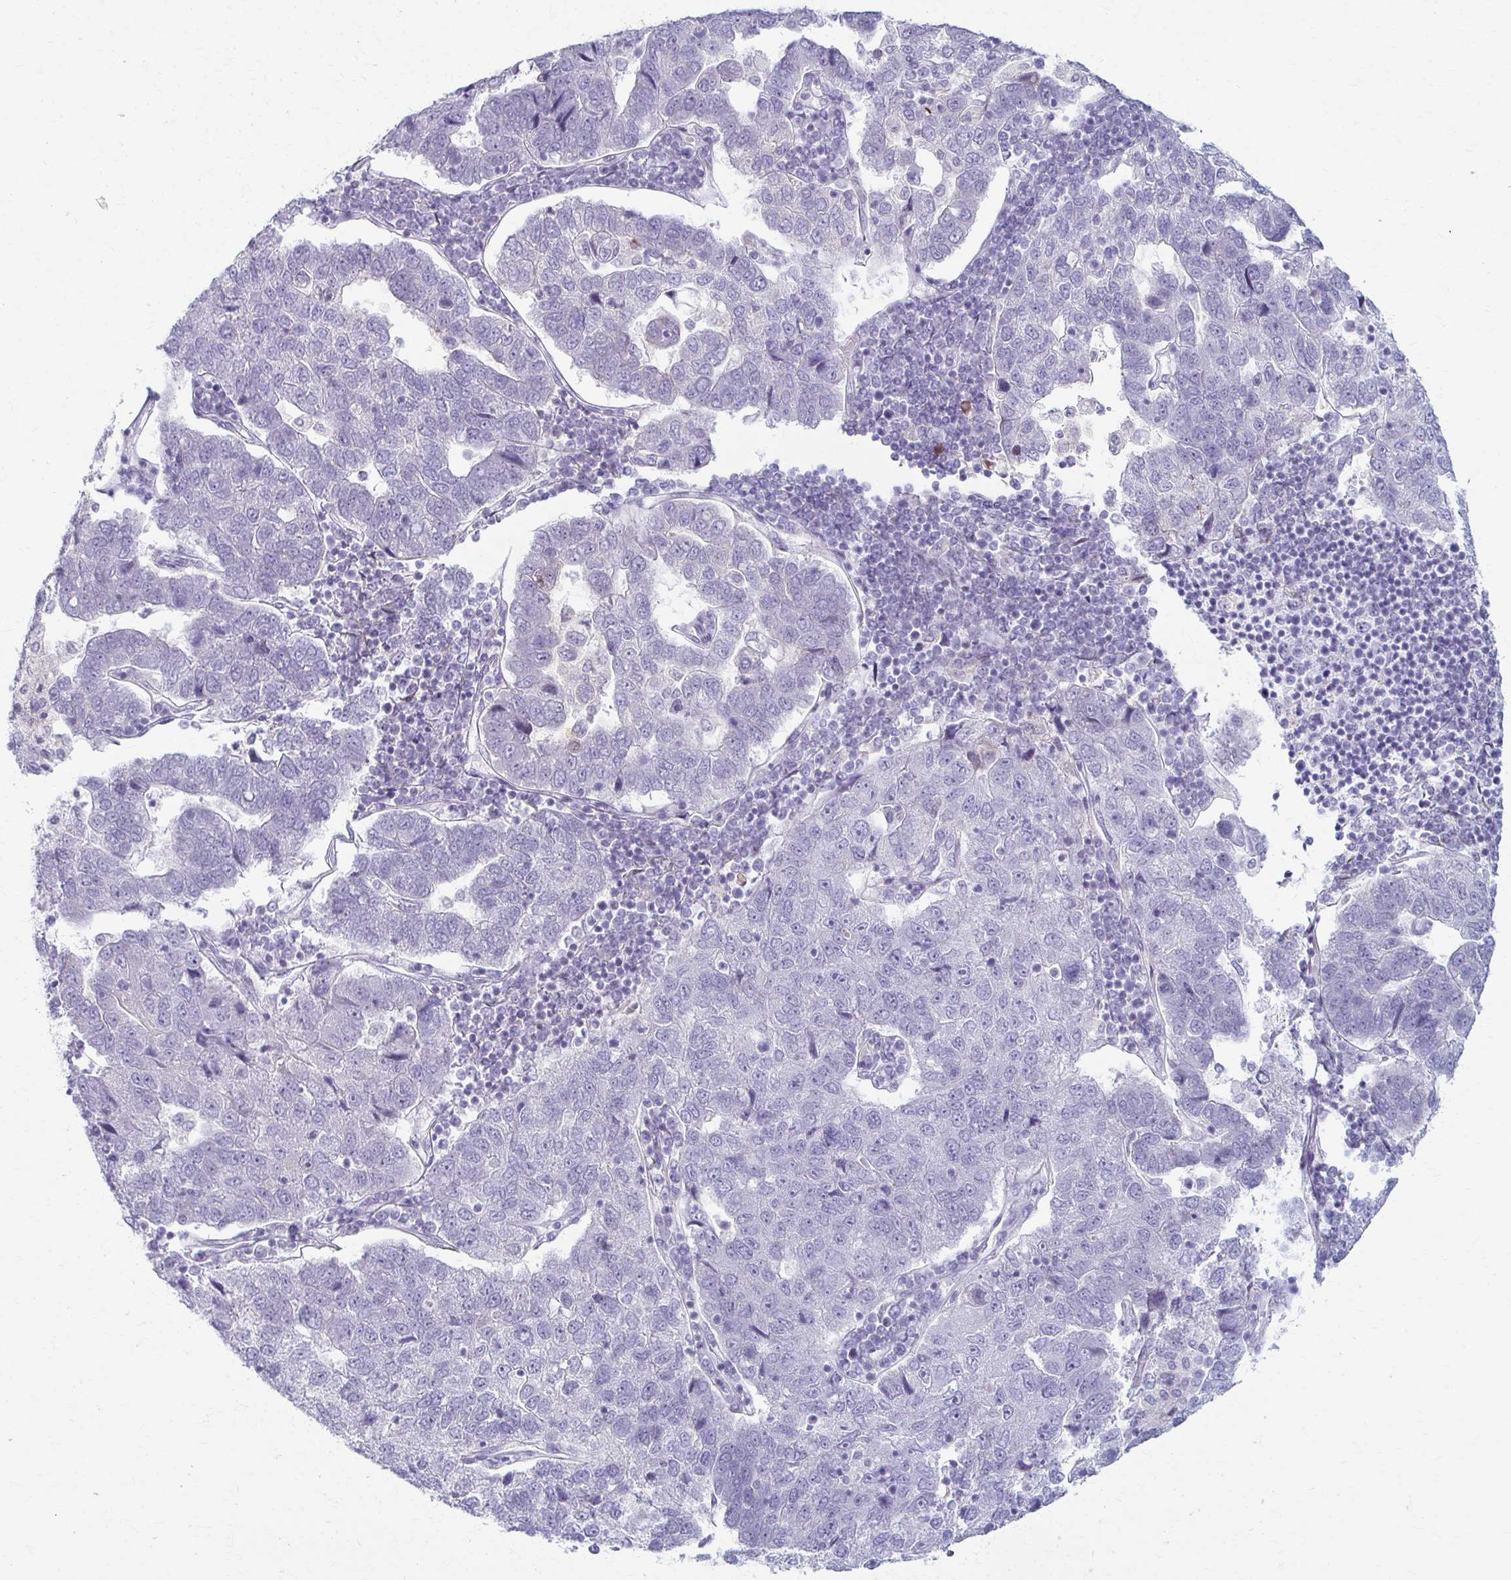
{"staining": {"intensity": "negative", "quantity": "none", "location": "none"}, "tissue": "pancreatic cancer", "cell_type": "Tumor cells", "image_type": "cancer", "snomed": [{"axis": "morphology", "description": "Adenocarcinoma, NOS"}, {"axis": "topography", "description": "Pancreas"}], "caption": "Pancreatic cancer (adenocarcinoma) was stained to show a protein in brown. There is no significant staining in tumor cells.", "gene": "LDLRAP1", "patient": {"sex": "female", "age": 61}}